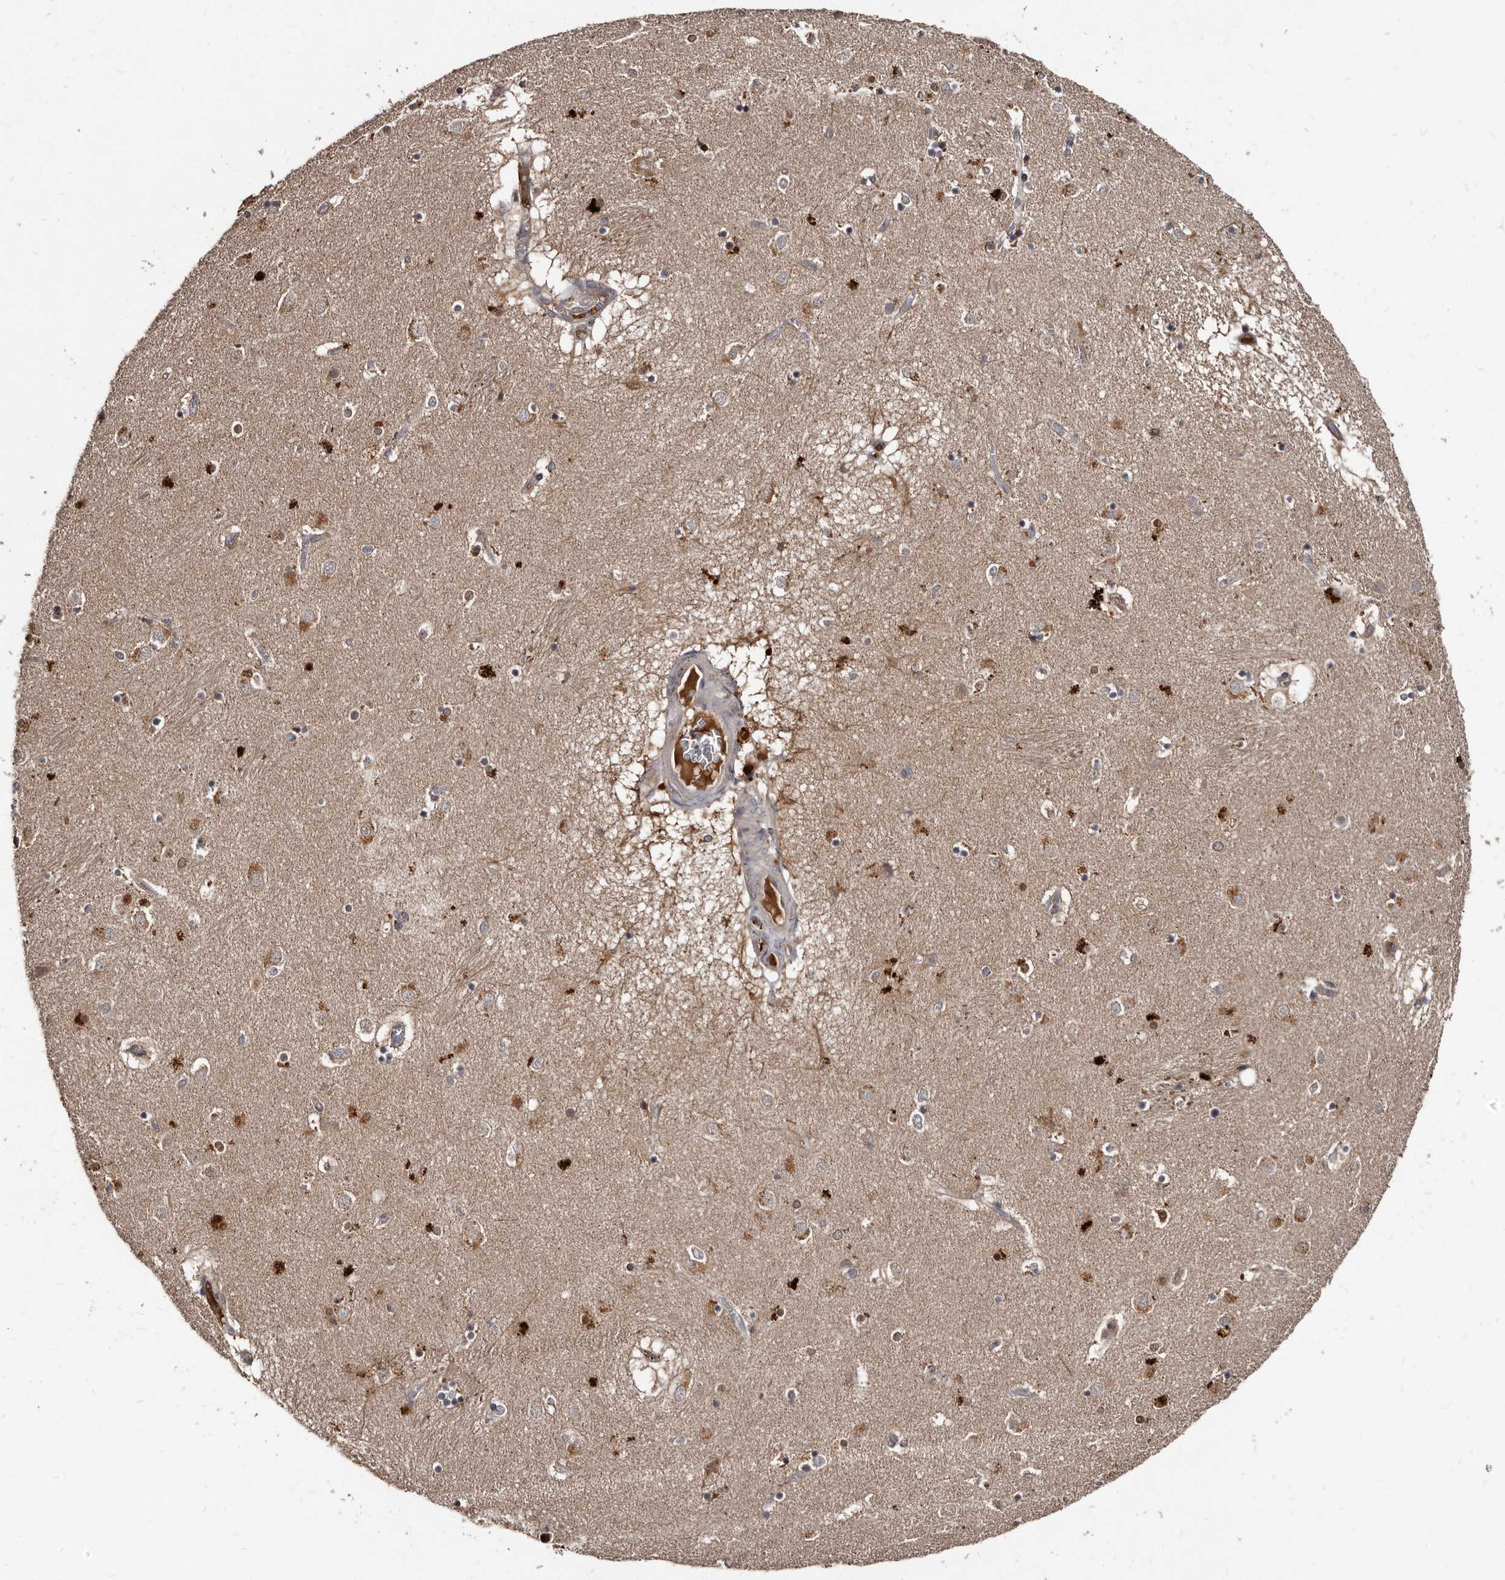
{"staining": {"intensity": "moderate", "quantity": "<25%", "location": "cytoplasmic/membranous"}, "tissue": "caudate", "cell_type": "Glial cells", "image_type": "normal", "snomed": [{"axis": "morphology", "description": "Normal tissue, NOS"}, {"axis": "topography", "description": "Lateral ventricle wall"}], "caption": "A brown stain labels moderate cytoplasmic/membranous staining of a protein in glial cells of benign caudate. The protein of interest is stained brown, and the nuclei are stained in blue (DAB IHC with brightfield microscopy, high magnification).", "gene": "PMVK", "patient": {"sex": "male", "age": 70}}